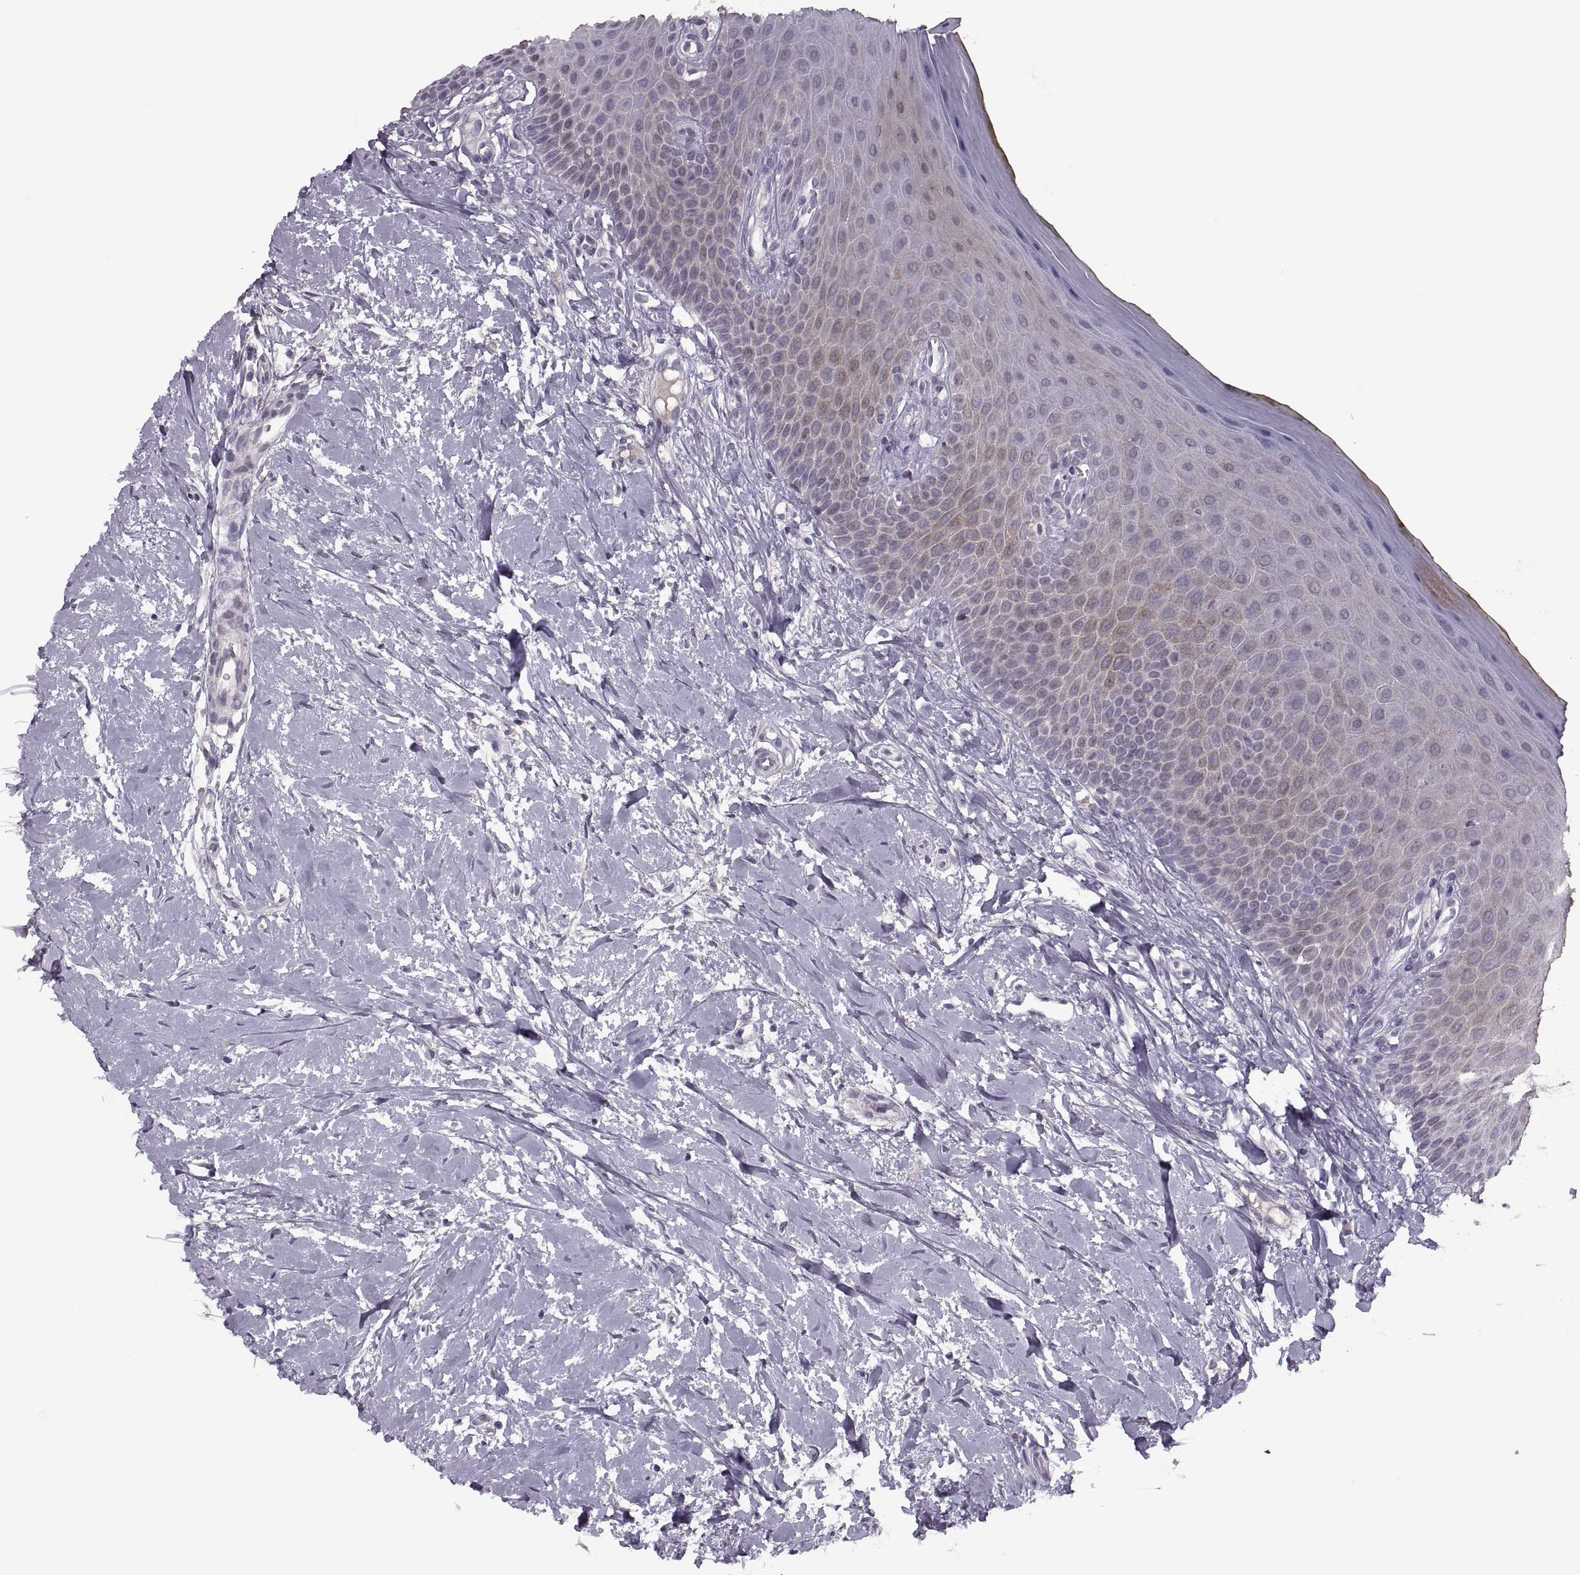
{"staining": {"intensity": "weak", "quantity": "<25%", "location": "cytoplasmic/membranous"}, "tissue": "oral mucosa", "cell_type": "Squamous epithelial cells", "image_type": "normal", "snomed": [{"axis": "morphology", "description": "Normal tissue, NOS"}, {"axis": "topography", "description": "Oral tissue"}], "caption": "Immunohistochemistry image of normal oral mucosa: oral mucosa stained with DAB (3,3'-diaminobenzidine) exhibits no significant protein expression in squamous epithelial cells.", "gene": "CACNA1F", "patient": {"sex": "female", "age": 43}}